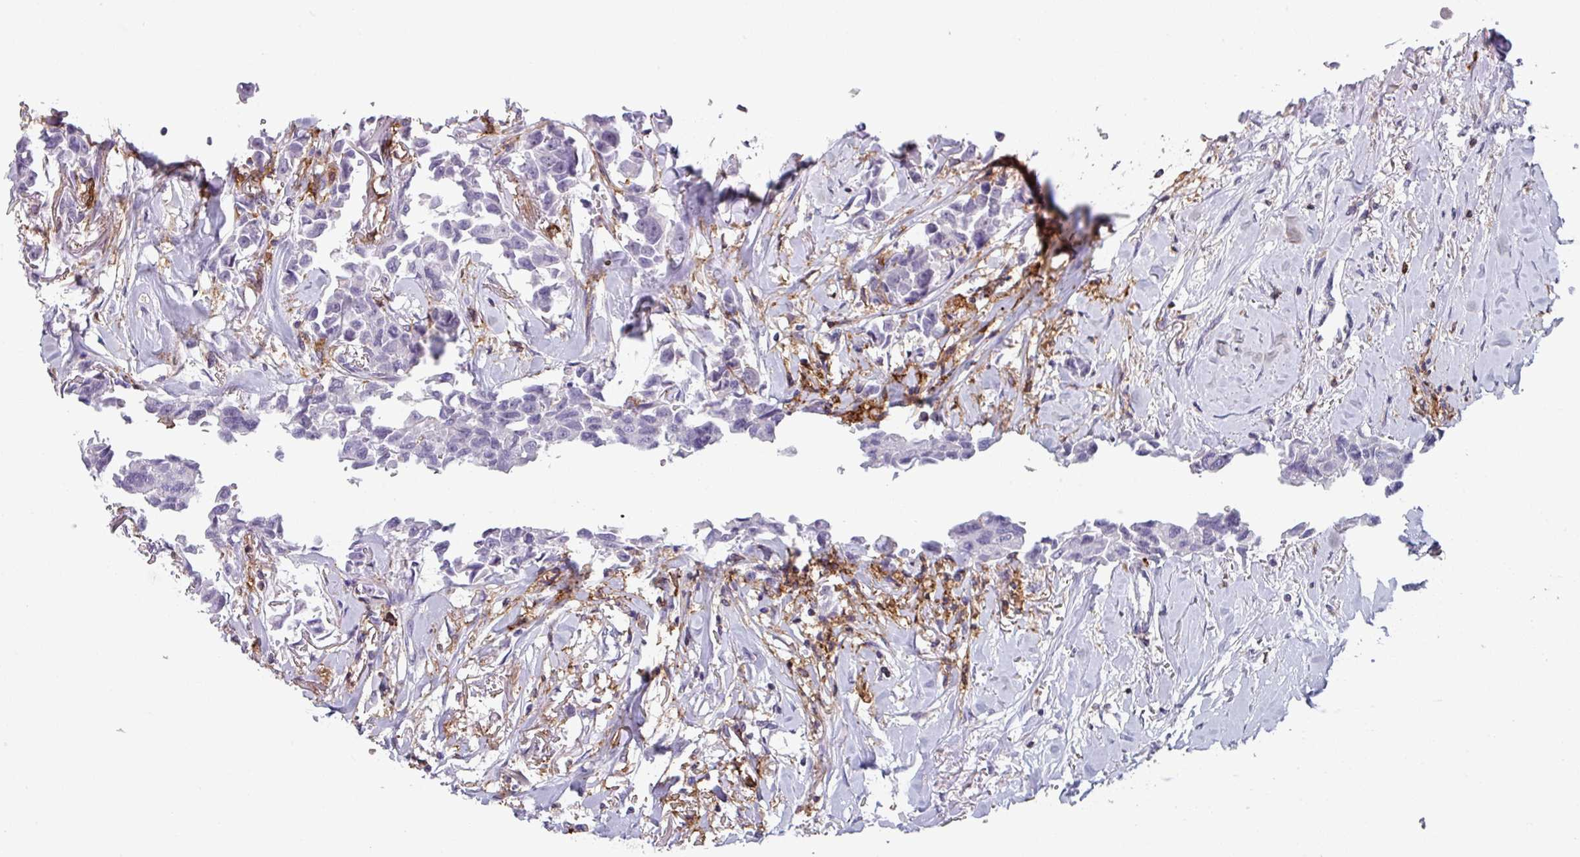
{"staining": {"intensity": "negative", "quantity": "none", "location": "none"}, "tissue": "breast cancer", "cell_type": "Tumor cells", "image_type": "cancer", "snomed": [{"axis": "morphology", "description": "Duct carcinoma"}, {"axis": "topography", "description": "Breast"}], "caption": "A micrograph of intraductal carcinoma (breast) stained for a protein shows no brown staining in tumor cells. (Immunohistochemistry, brightfield microscopy, high magnification).", "gene": "EXOSC5", "patient": {"sex": "female", "age": 80}}